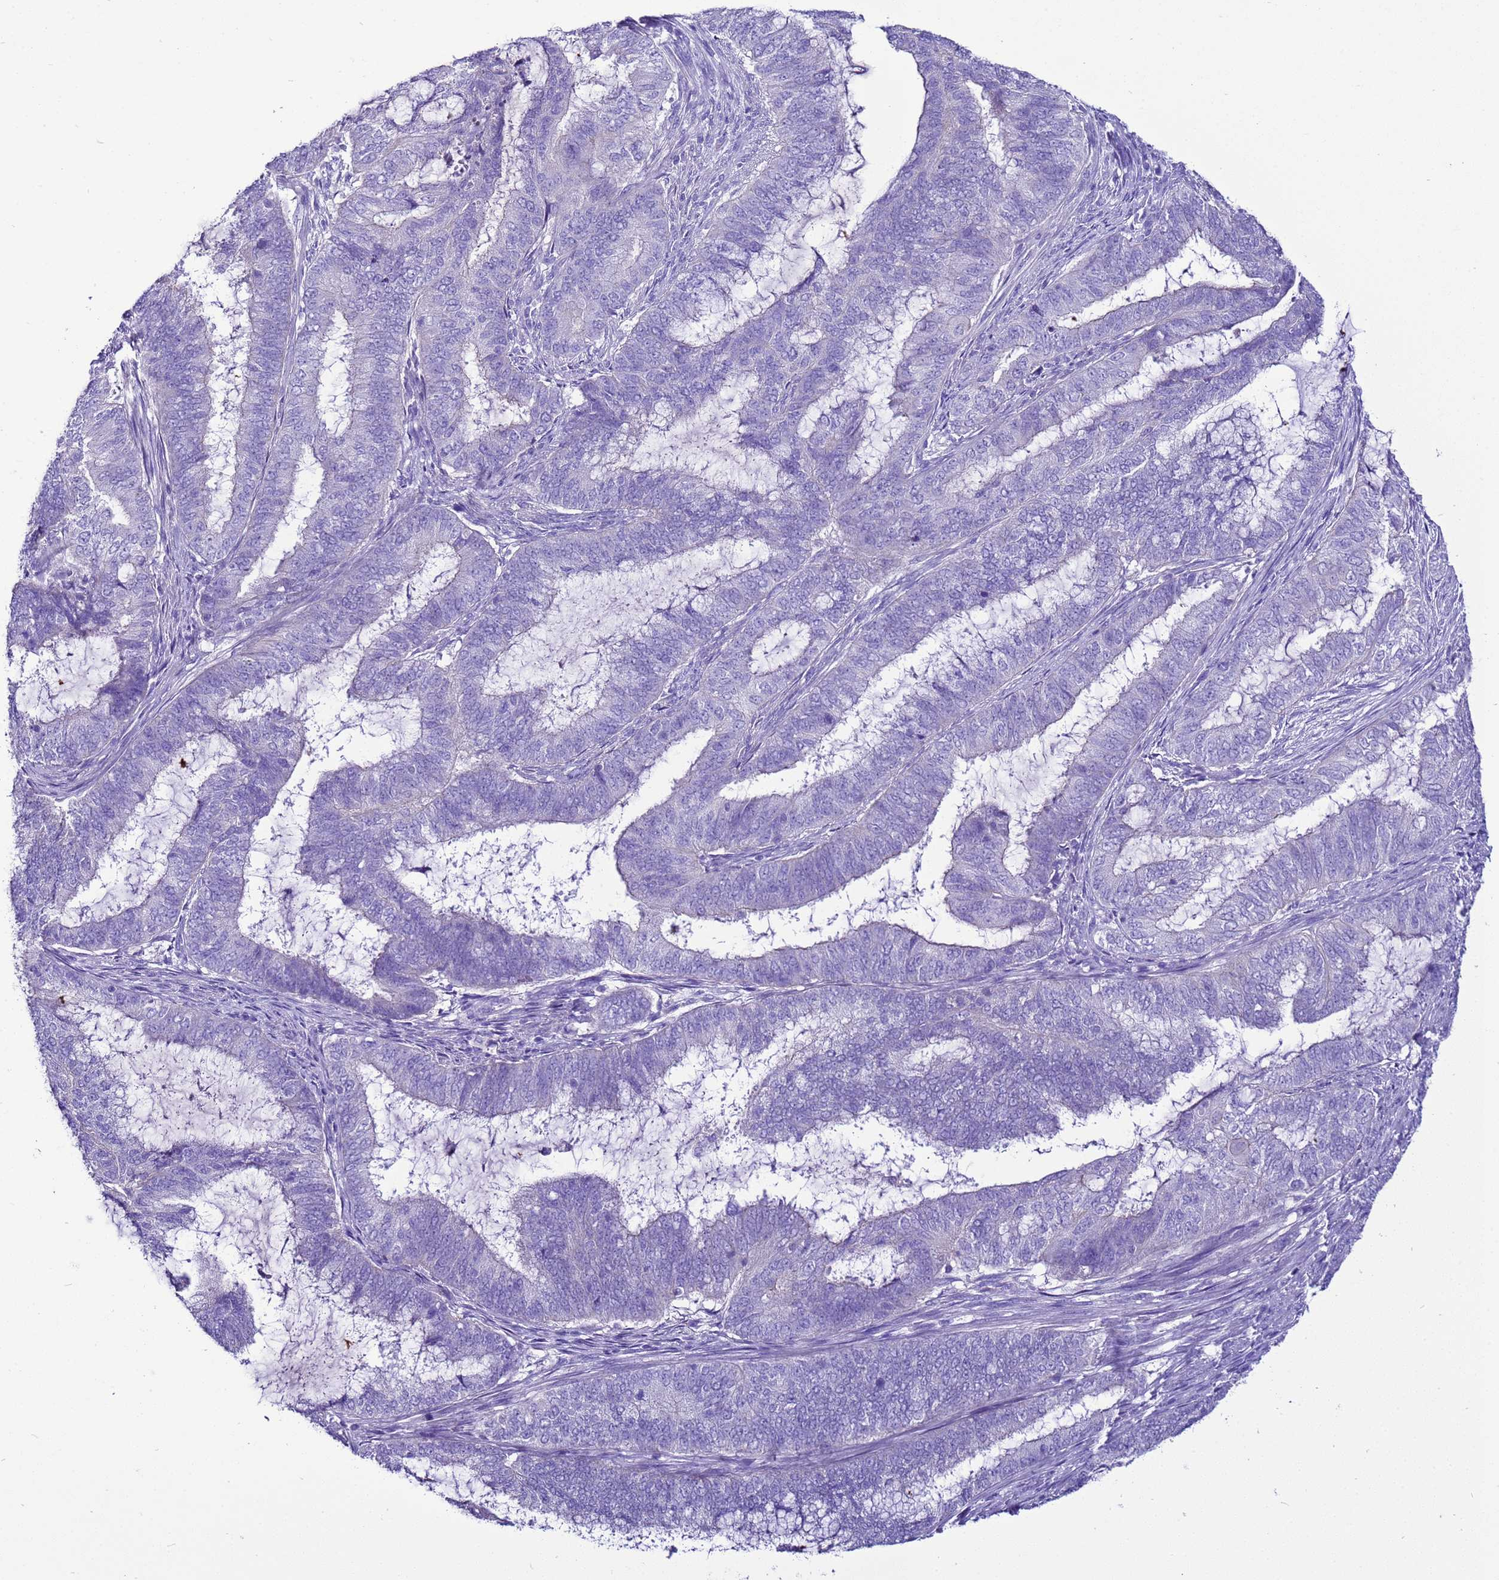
{"staining": {"intensity": "negative", "quantity": "none", "location": "none"}, "tissue": "endometrial cancer", "cell_type": "Tumor cells", "image_type": "cancer", "snomed": [{"axis": "morphology", "description": "Adenocarcinoma, NOS"}, {"axis": "topography", "description": "Endometrium"}], "caption": "Immunohistochemical staining of endometrial cancer exhibits no significant staining in tumor cells.", "gene": "BEST2", "patient": {"sex": "female", "age": 51}}